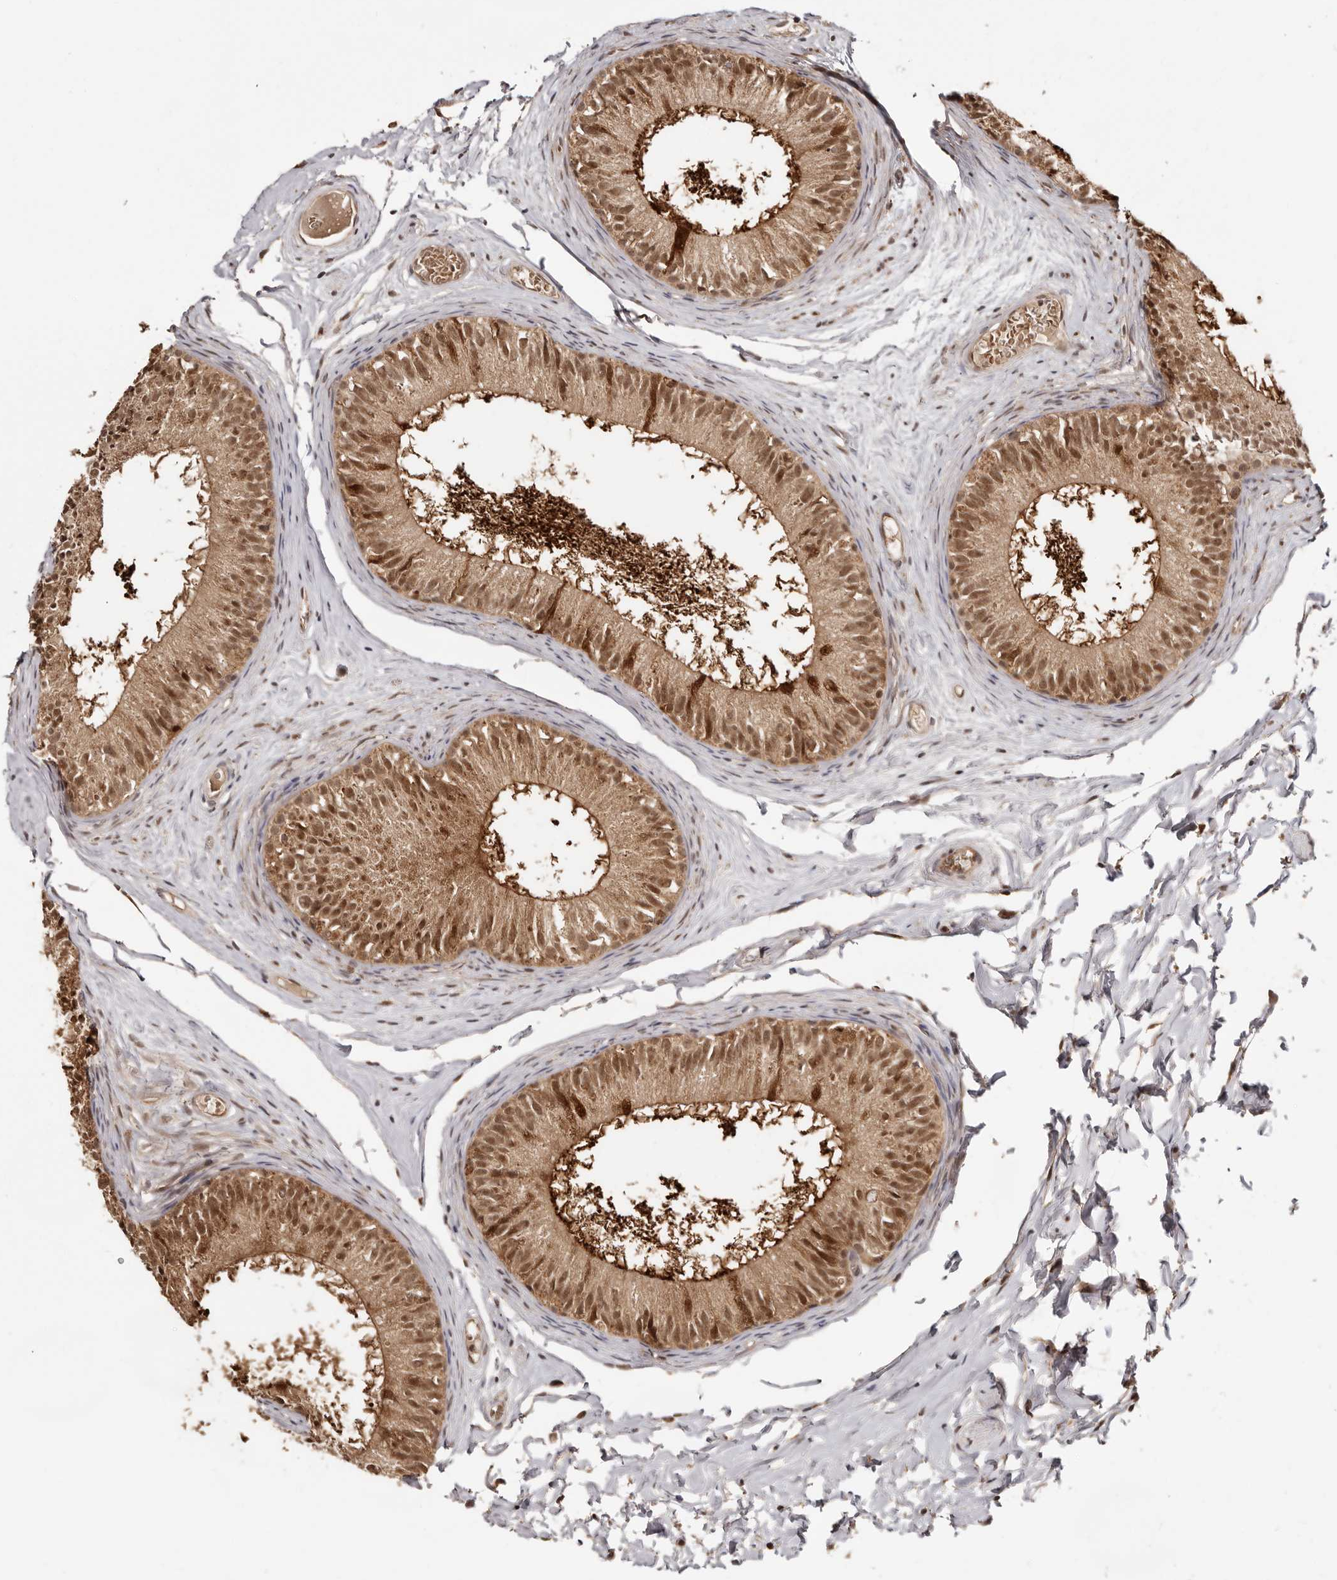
{"staining": {"intensity": "moderate", "quantity": ">75%", "location": "cytoplasmic/membranous,nuclear"}, "tissue": "epididymis", "cell_type": "Glandular cells", "image_type": "normal", "snomed": [{"axis": "morphology", "description": "Normal tissue, NOS"}, {"axis": "topography", "description": "Epididymis"}], "caption": "Moderate cytoplasmic/membranous,nuclear positivity is appreciated in about >75% of glandular cells in normal epididymis. Using DAB (3,3'-diaminobenzidine) (brown) and hematoxylin (blue) stains, captured at high magnification using brightfield microscopy.", "gene": "MED8", "patient": {"sex": "male", "age": 46}}